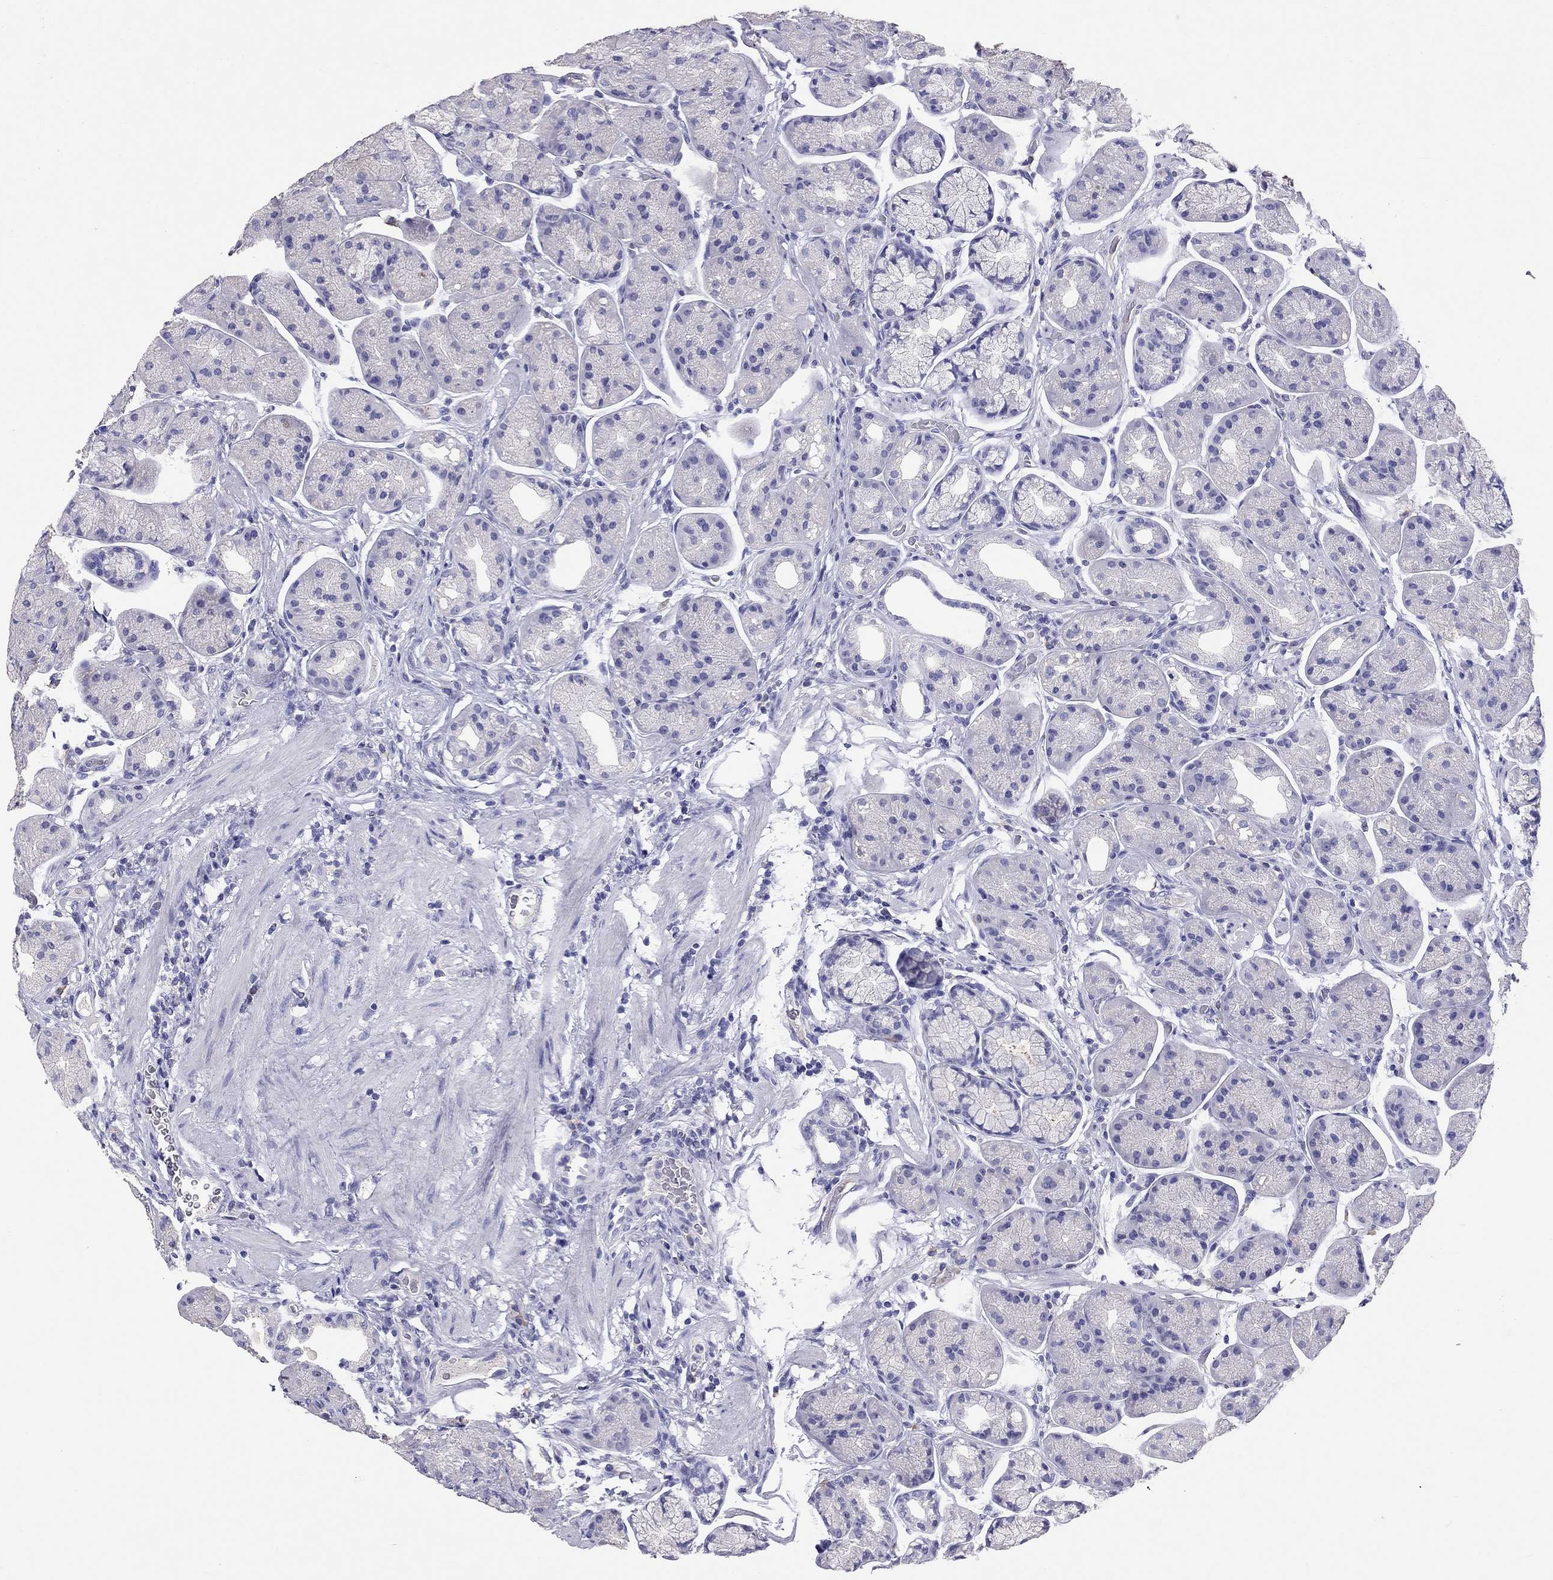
{"staining": {"intensity": "negative", "quantity": "none", "location": "none"}, "tissue": "stomach", "cell_type": "Glandular cells", "image_type": "normal", "snomed": [{"axis": "morphology", "description": "Normal tissue, NOS"}, {"axis": "morphology", "description": "Adenocarcinoma, NOS"}, {"axis": "morphology", "description": "Adenocarcinoma, High grade"}, {"axis": "topography", "description": "Stomach, upper"}, {"axis": "topography", "description": "Stomach"}], "caption": "Glandular cells are negative for protein expression in normal human stomach. (DAB (3,3'-diaminobenzidine) immunohistochemistry, high magnification).", "gene": "CALHM1", "patient": {"sex": "female", "age": 65}}